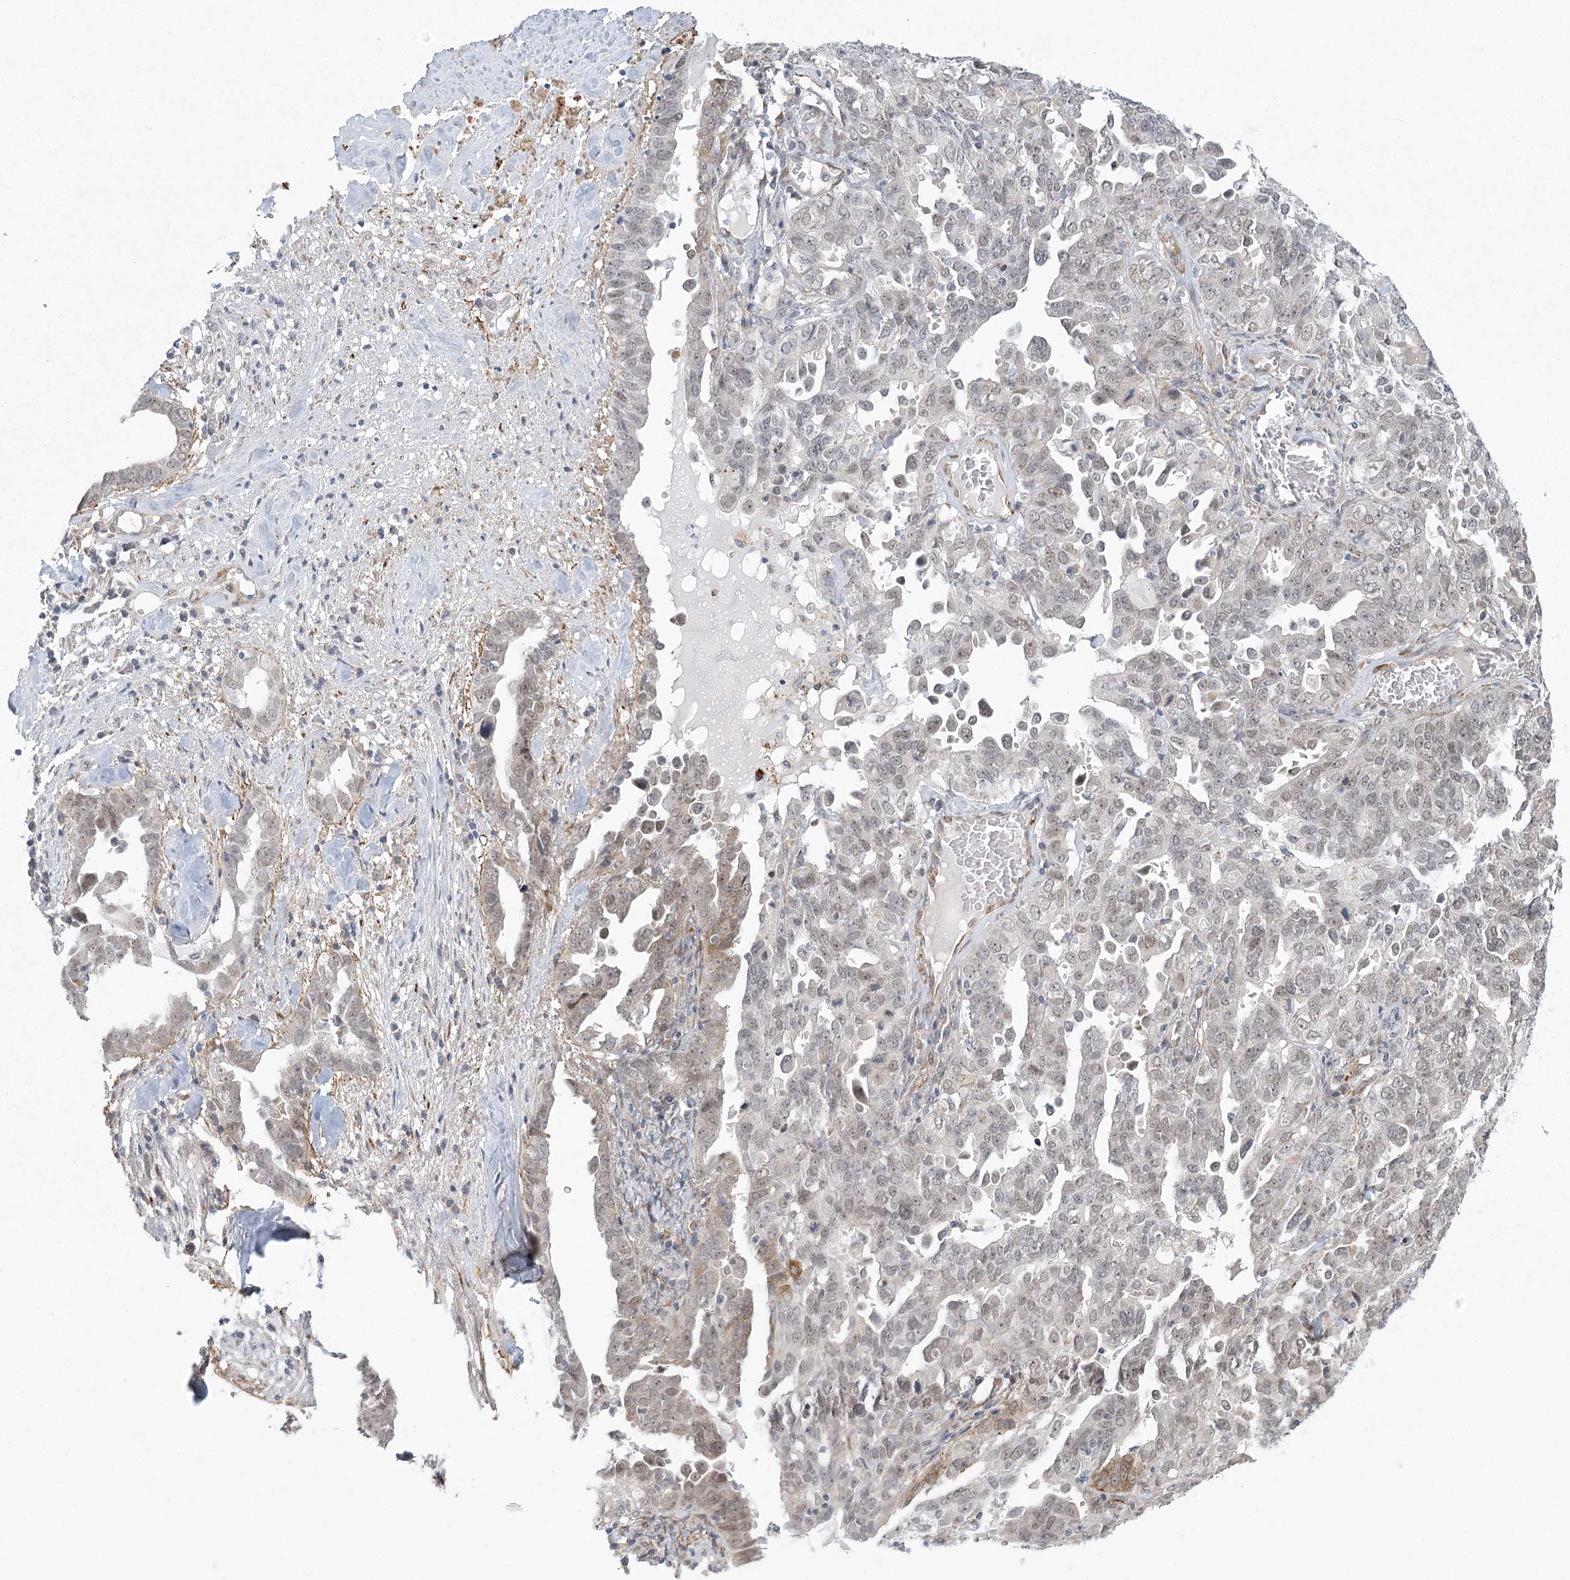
{"staining": {"intensity": "negative", "quantity": "none", "location": "none"}, "tissue": "ovarian cancer", "cell_type": "Tumor cells", "image_type": "cancer", "snomed": [{"axis": "morphology", "description": "Carcinoma, endometroid"}, {"axis": "topography", "description": "Ovary"}], "caption": "Tumor cells show no significant protein positivity in ovarian cancer. (Brightfield microscopy of DAB immunohistochemistry (IHC) at high magnification).", "gene": "MED28", "patient": {"sex": "female", "age": 62}}